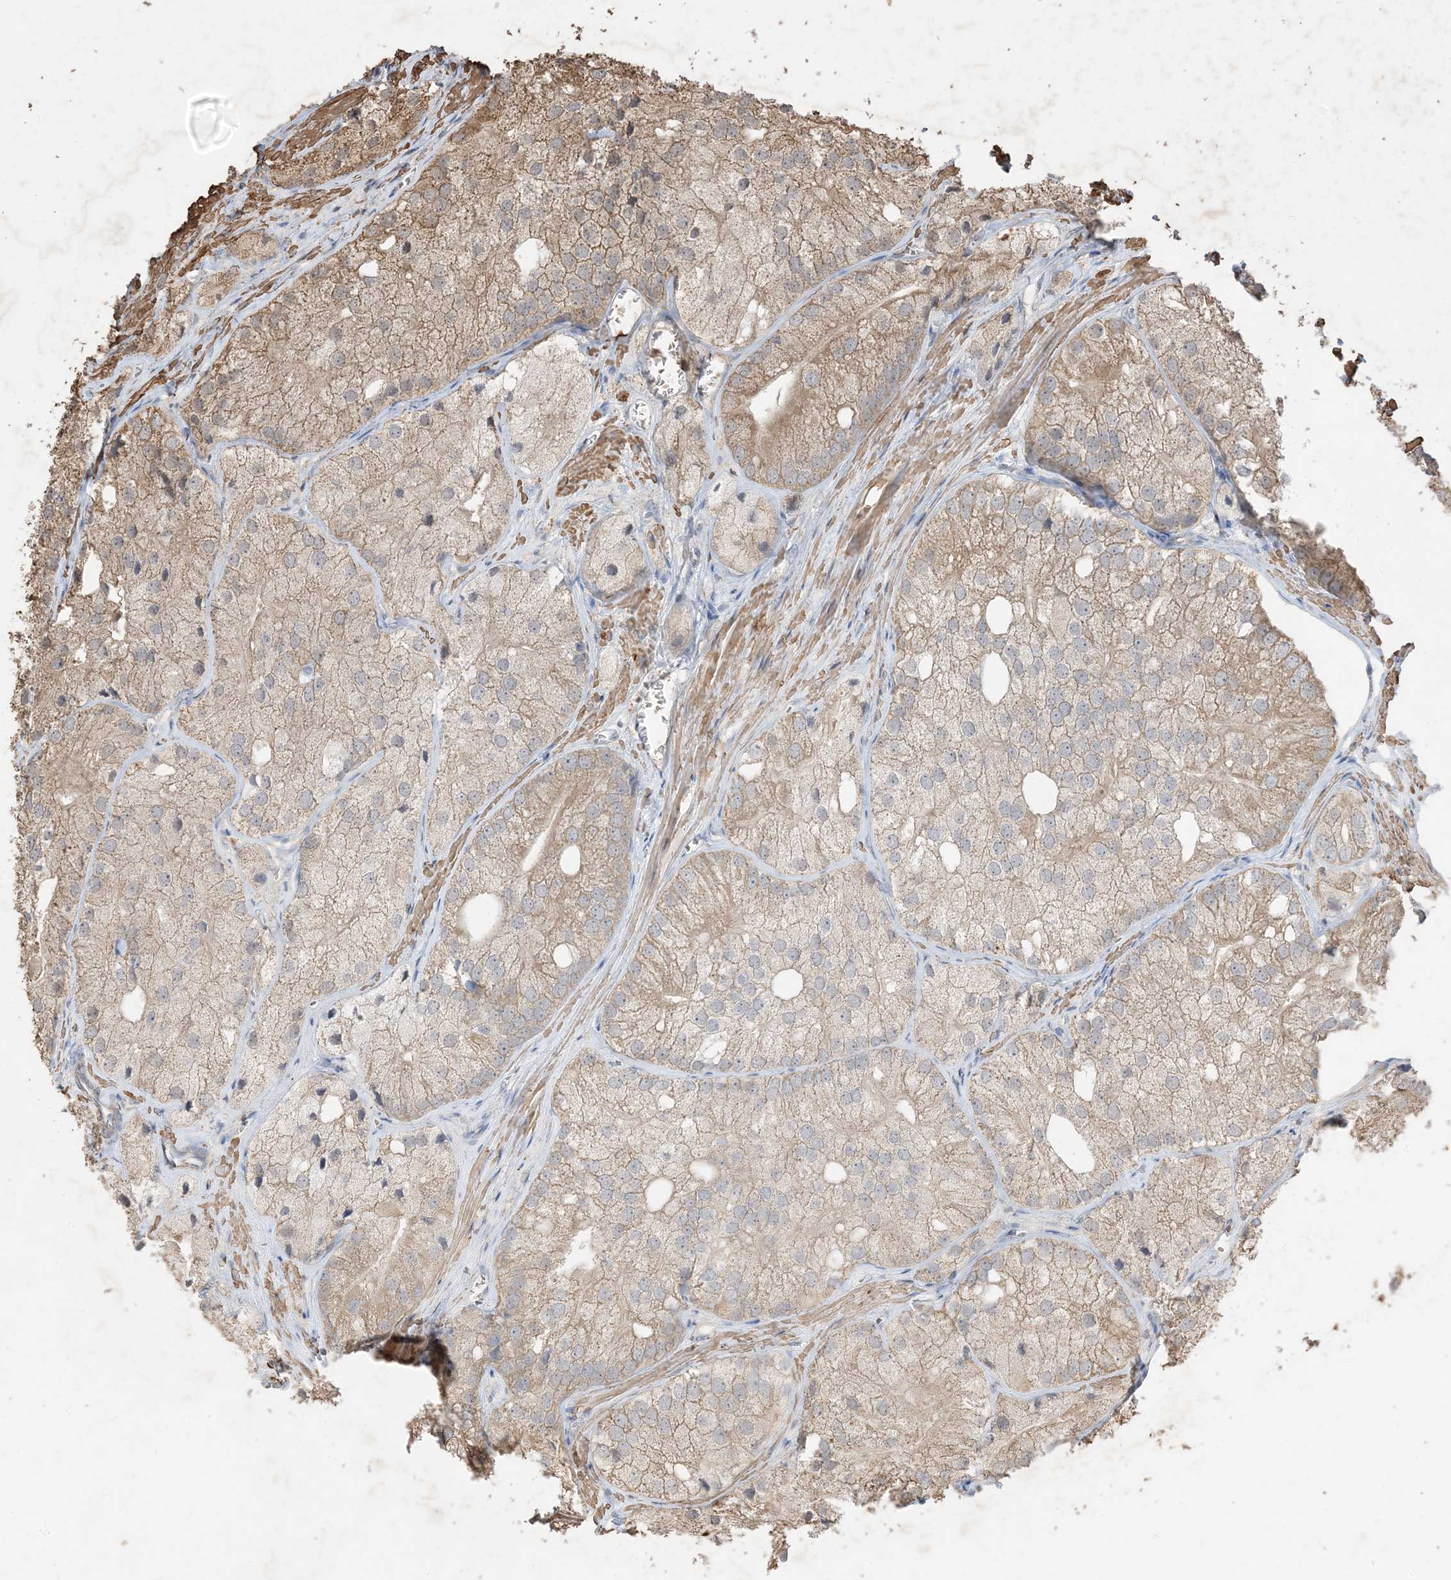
{"staining": {"intensity": "weak", "quantity": "25%-75%", "location": "cytoplasmic/membranous"}, "tissue": "prostate cancer", "cell_type": "Tumor cells", "image_type": "cancer", "snomed": [{"axis": "morphology", "description": "Adenocarcinoma, Low grade"}, {"axis": "topography", "description": "Prostate"}], "caption": "Brown immunohistochemical staining in prostate cancer (adenocarcinoma (low-grade)) reveals weak cytoplasmic/membranous staining in about 25%-75% of tumor cells.", "gene": "HPS4", "patient": {"sex": "male", "age": 69}}